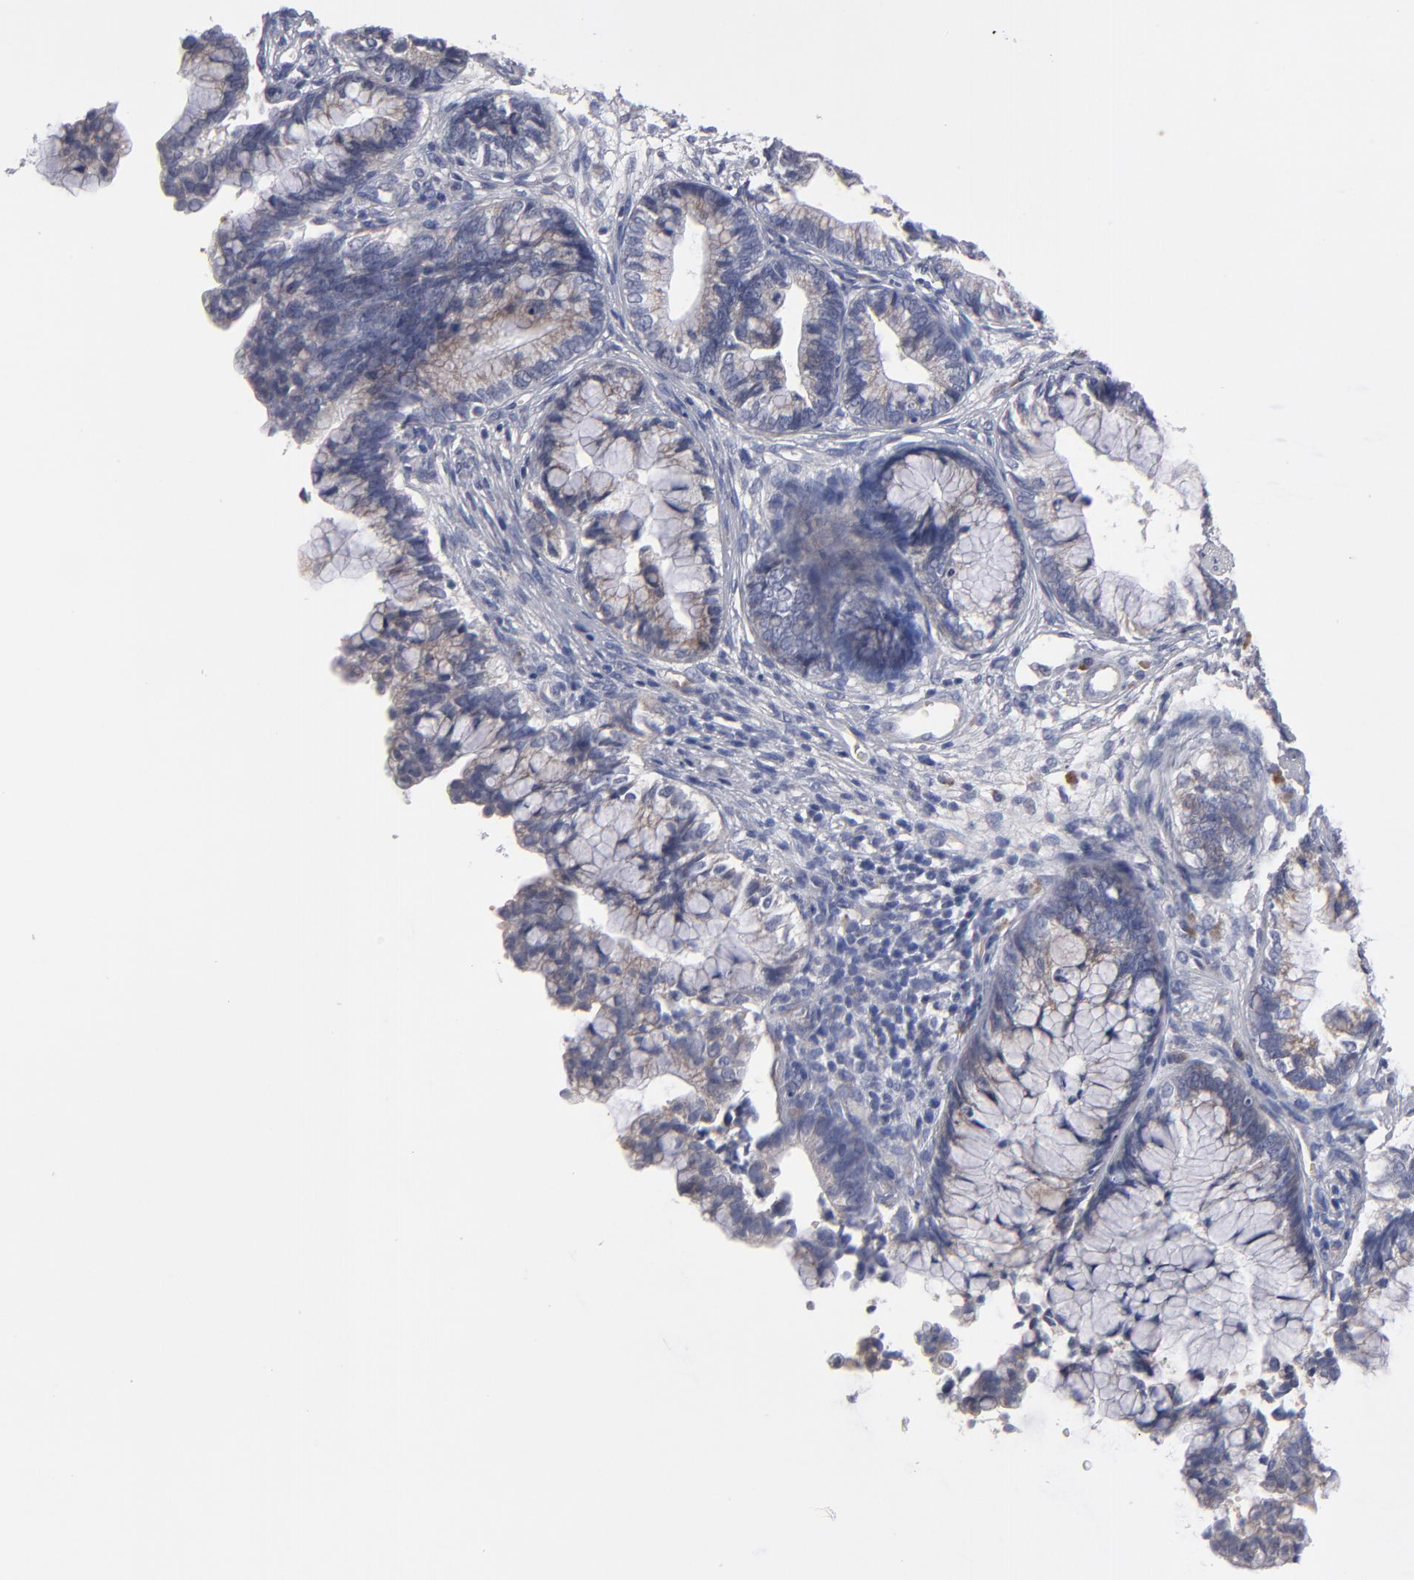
{"staining": {"intensity": "weak", "quantity": "25%-75%", "location": "cytoplasmic/membranous"}, "tissue": "cervical cancer", "cell_type": "Tumor cells", "image_type": "cancer", "snomed": [{"axis": "morphology", "description": "Adenocarcinoma, NOS"}, {"axis": "topography", "description": "Cervix"}], "caption": "Tumor cells exhibit weak cytoplasmic/membranous expression in approximately 25%-75% of cells in cervical adenocarcinoma.", "gene": "CCDC80", "patient": {"sex": "female", "age": 44}}